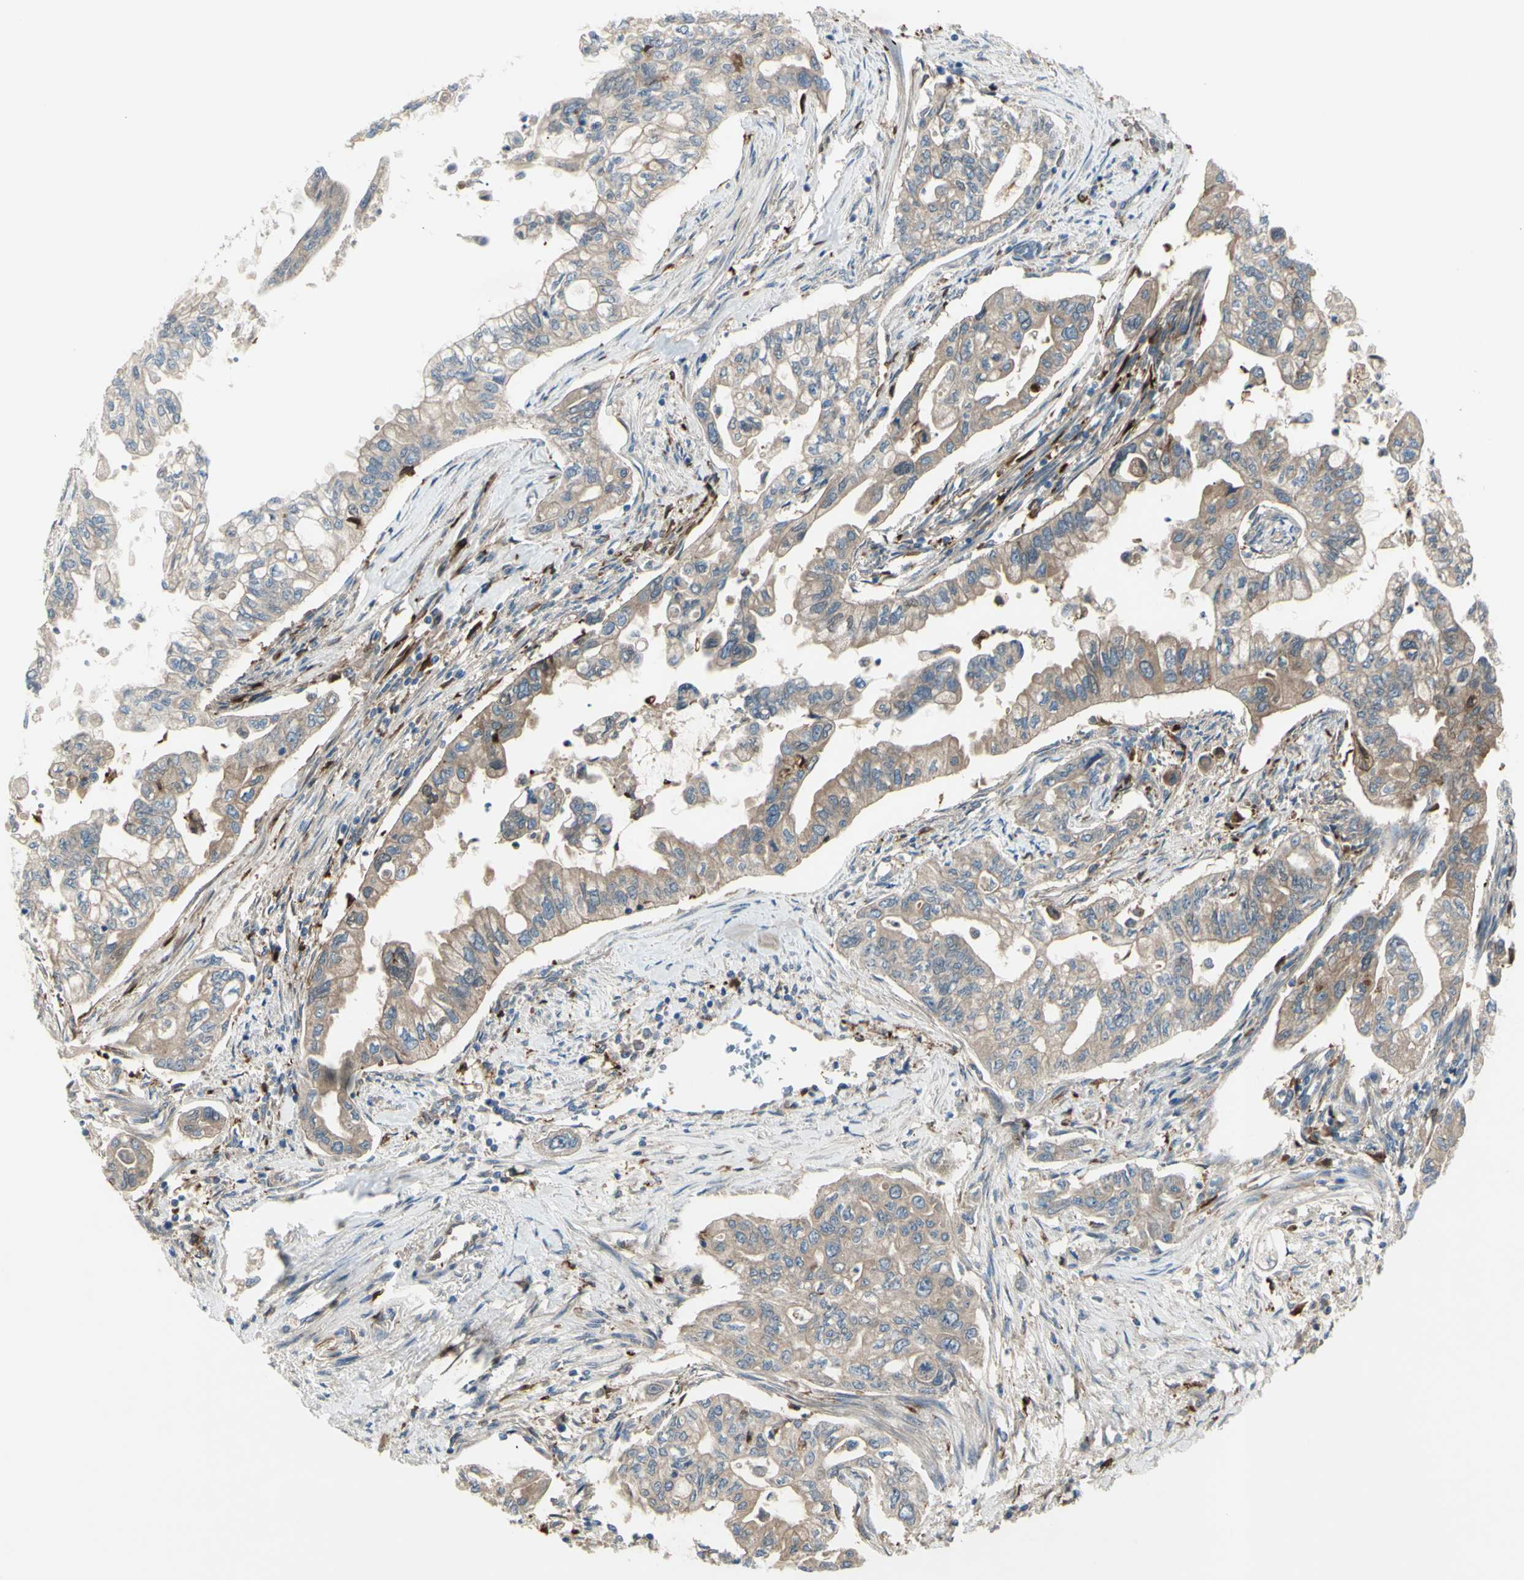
{"staining": {"intensity": "moderate", "quantity": "25%-75%", "location": "cytoplasmic/membranous"}, "tissue": "pancreatic cancer", "cell_type": "Tumor cells", "image_type": "cancer", "snomed": [{"axis": "morphology", "description": "Normal tissue, NOS"}, {"axis": "topography", "description": "Pancreas"}], "caption": "The image demonstrates immunohistochemical staining of pancreatic cancer. There is moderate cytoplasmic/membranous staining is appreciated in about 25%-75% of tumor cells.", "gene": "IGSF9B", "patient": {"sex": "male", "age": 42}}